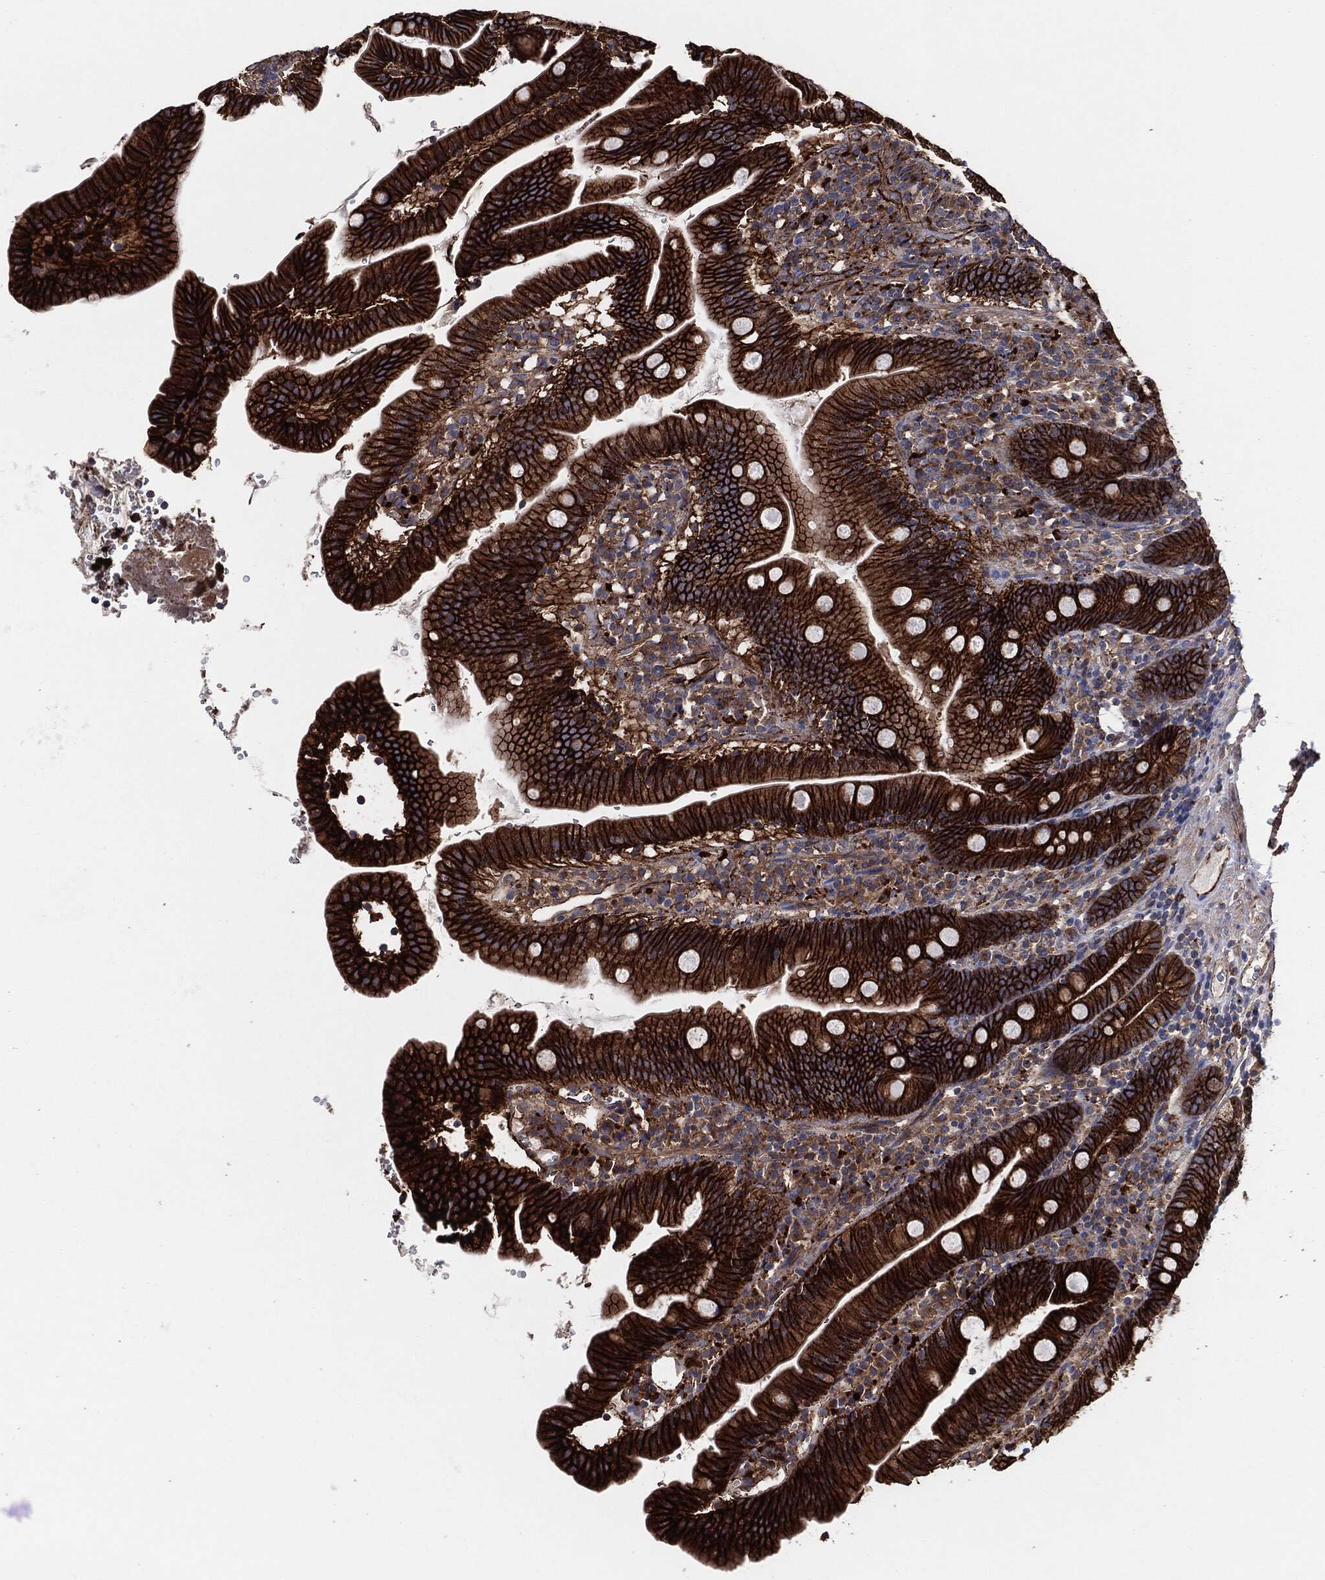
{"staining": {"intensity": "strong", "quantity": ">75%", "location": "cytoplasmic/membranous"}, "tissue": "duodenum", "cell_type": "Glandular cells", "image_type": "normal", "snomed": [{"axis": "morphology", "description": "Normal tissue, NOS"}, {"axis": "topography", "description": "Duodenum"}], "caption": "This is a micrograph of immunohistochemistry (IHC) staining of unremarkable duodenum, which shows strong expression in the cytoplasmic/membranous of glandular cells.", "gene": "CTNNA1", "patient": {"sex": "female", "age": 67}}